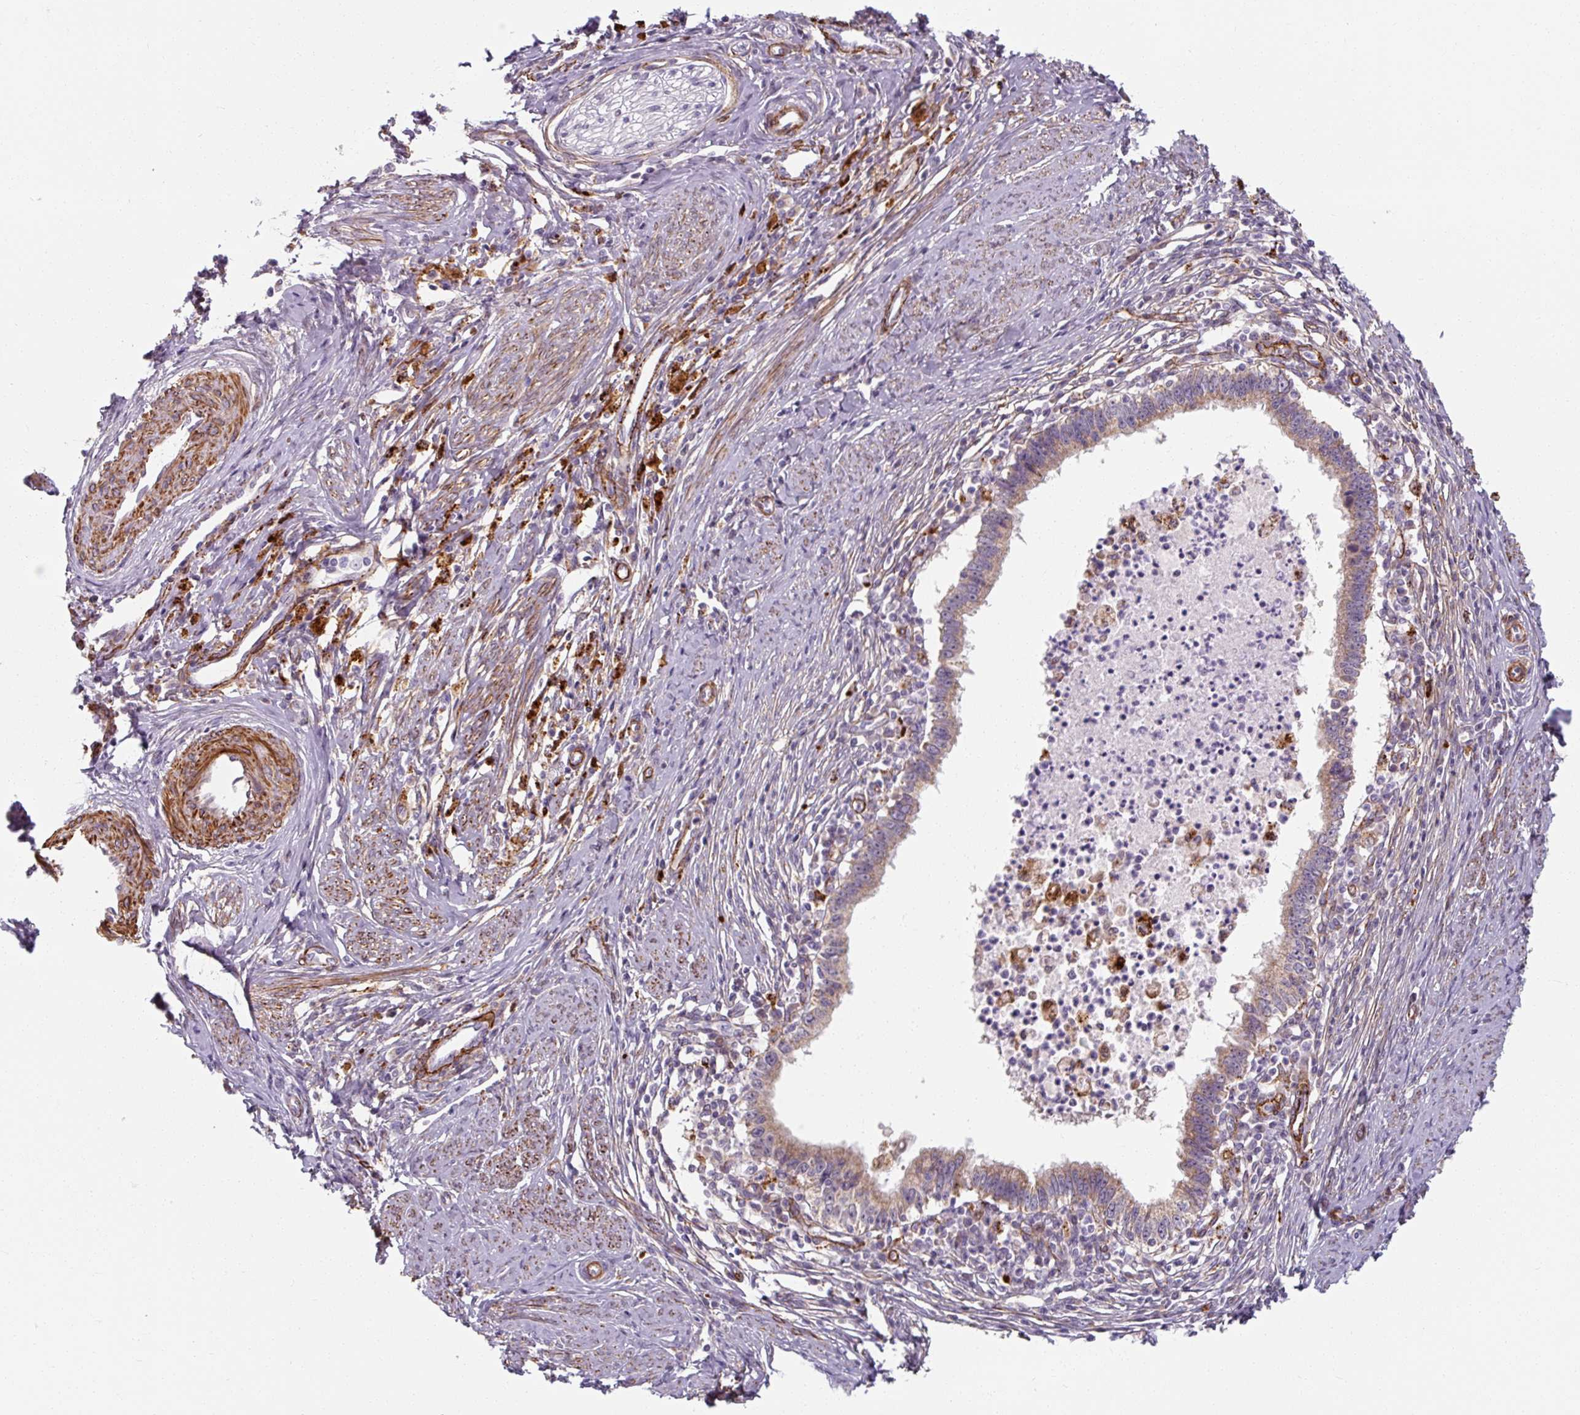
{"staining": {"intensity": "moderate", "quantity": "25%-75%", "location": "cytoplasmic/membranous"}, "tissue": "cervical cancer", "cell_type": "Tumor cells", "image_type": "cancer", "snomed": [{"axis": "morphology", "description": "Adenocarcinoma, NOS"}, {"axis": "topography", "description": "Cervix"}], "caption": "Tumor cells exhibit medium levels of moderate cytoplasmic/membranous staining in approximately 25%-75% of cells in cervical cancer (adenocarcinoma).", "gene": "MRPS5", "patient": {"sex": "female", "age": 36}}